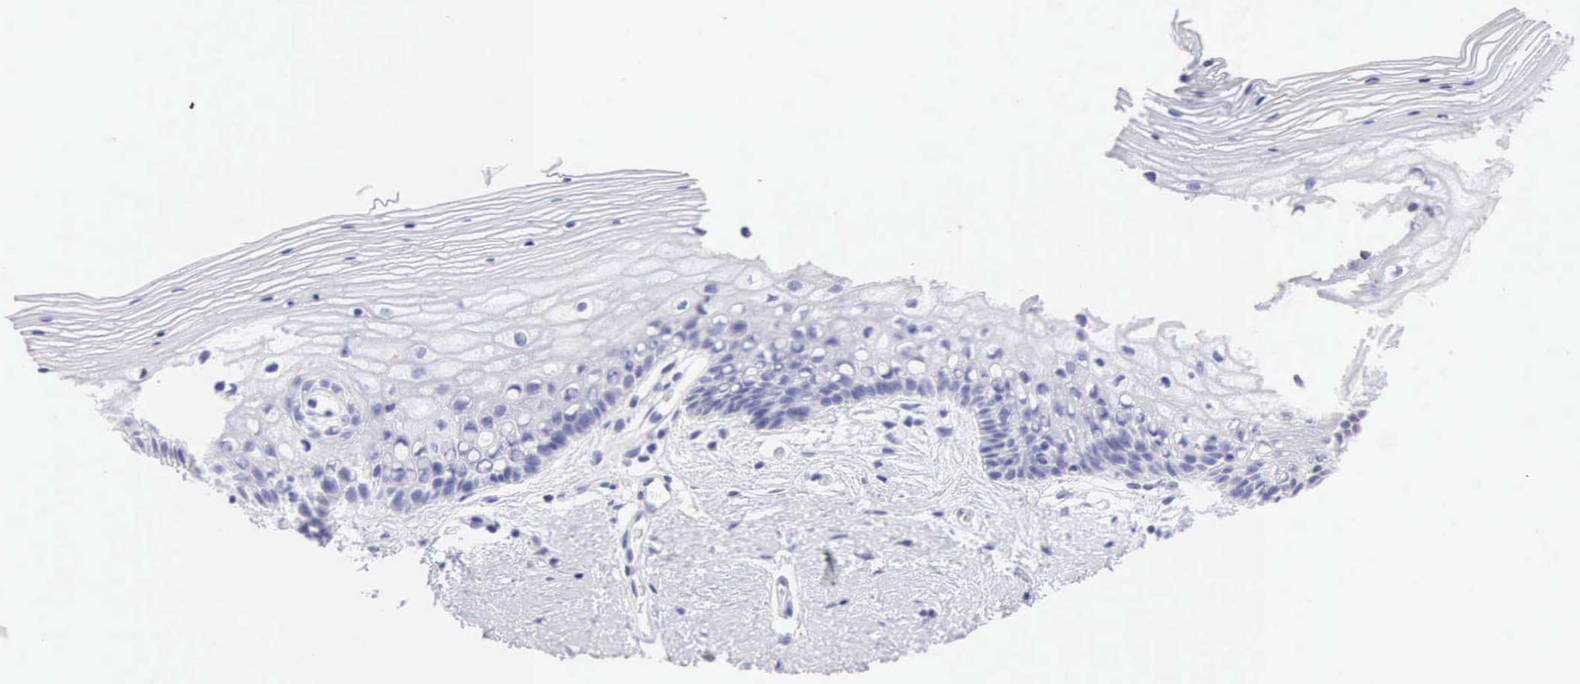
{"staining": {"intensity": "negative", "quantity": "none", "location": "none"}, "tissue": "vagina", "cell_type": "Squamous epithelial cells", "image_type": "normal", "snomed": [{"axis": "morphology", "description": "Normal tissue, NOS"}, {"axis": "topography", "description": "Vagina"}], "caption": "DAB immunohistochemical staining of benign human vagina demonstrates no significant staining in squamous epithelial cells.", "gene": "CDKN2A", "patient": {"sex": "female", "age": 46}}